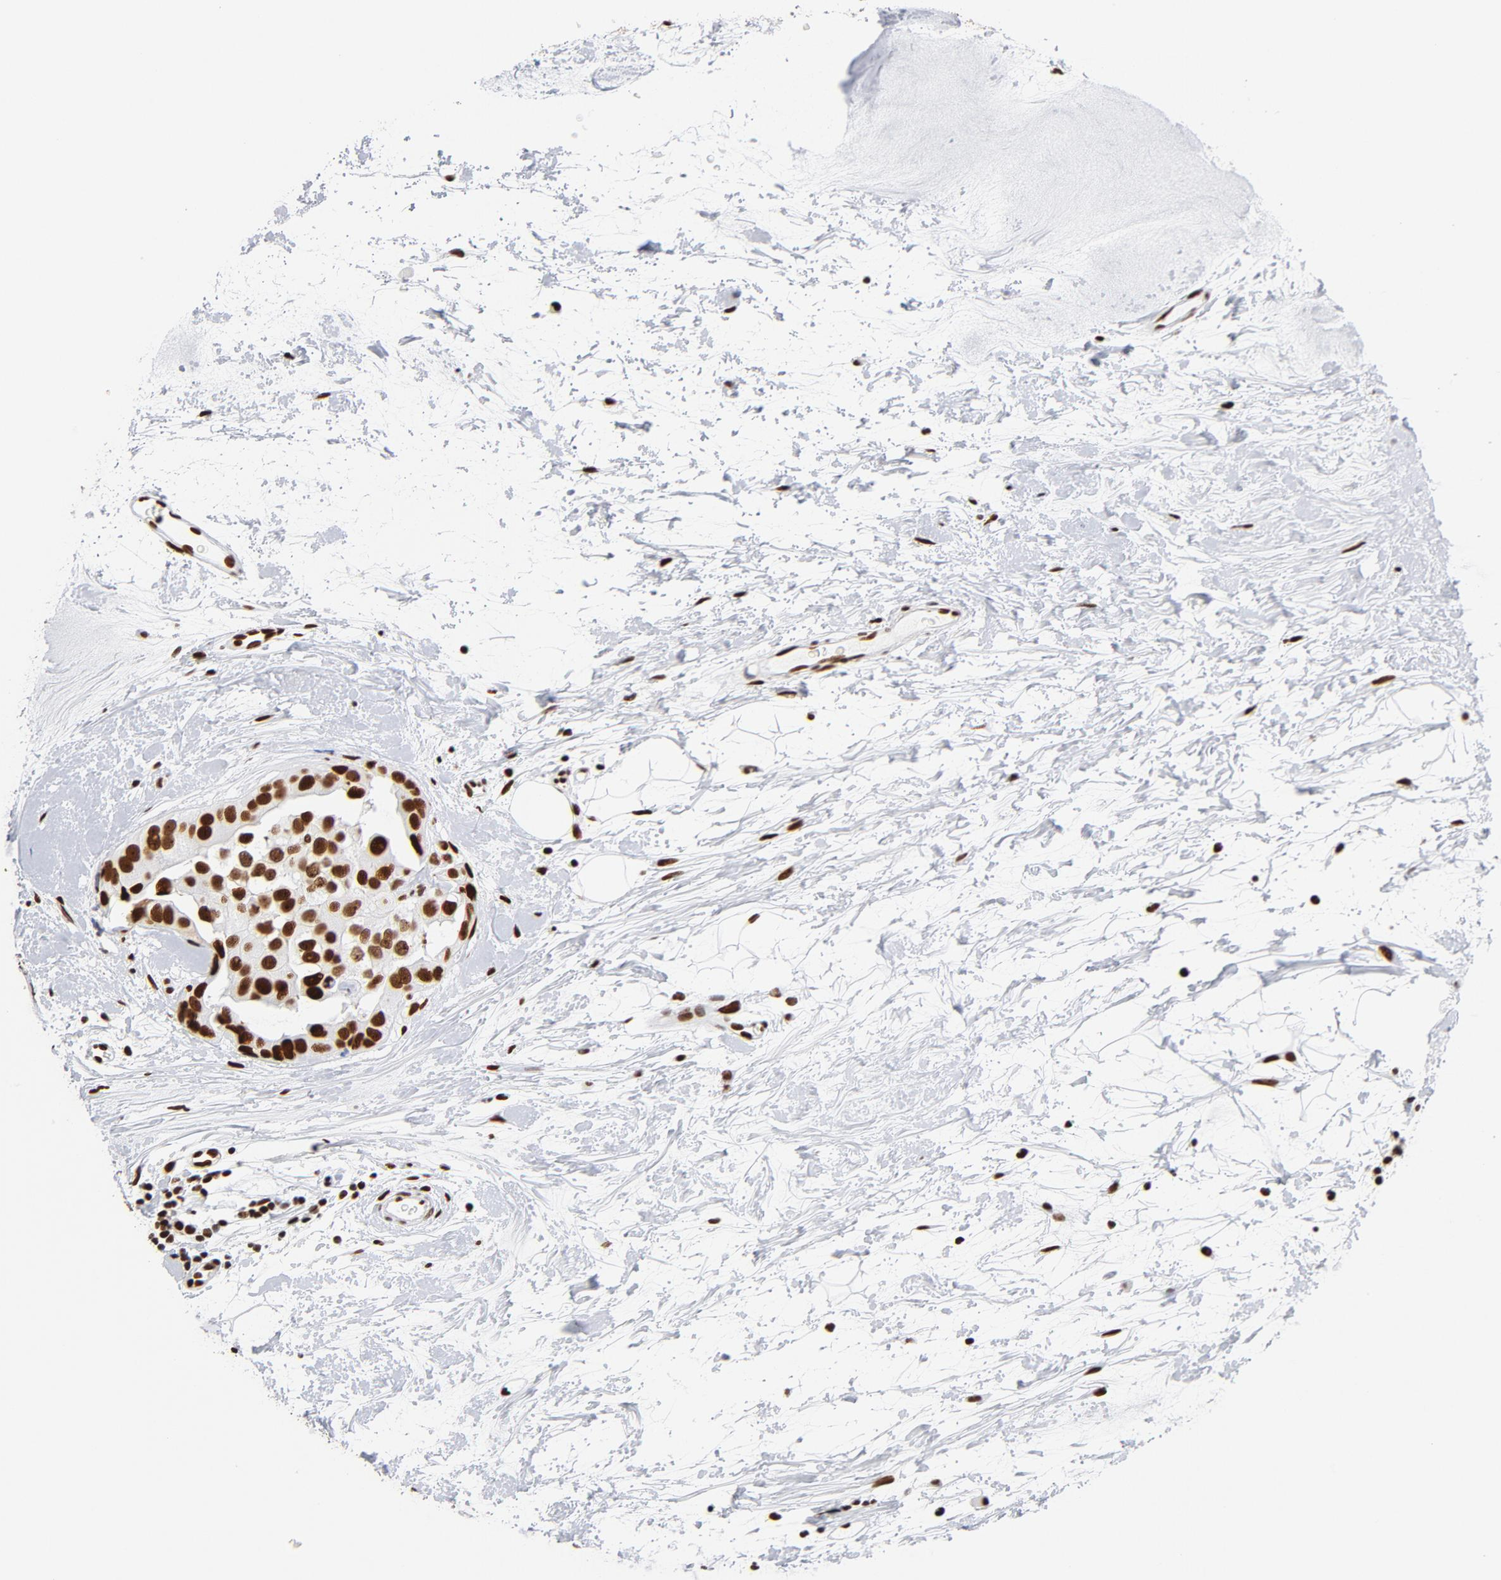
{"staining": {"intensity": "strong", "quantity": ">75%", "location": "nuclear"}, "tissue": "breast cancer", "cell_type": "Tumor cells", "image_type": "cancer", "snomed": [{"axis": "morphology", "description": "Duct carcinoma"}, {"axis": "topography", "description": "Breast"}], "caption": "Strong nuclear protein staining is present in about >75% of tumor cells in infiltrating ductal carcinoma (breast).", "gene": "XRCC5", "patient": {"sex": "female", "age": 40}}